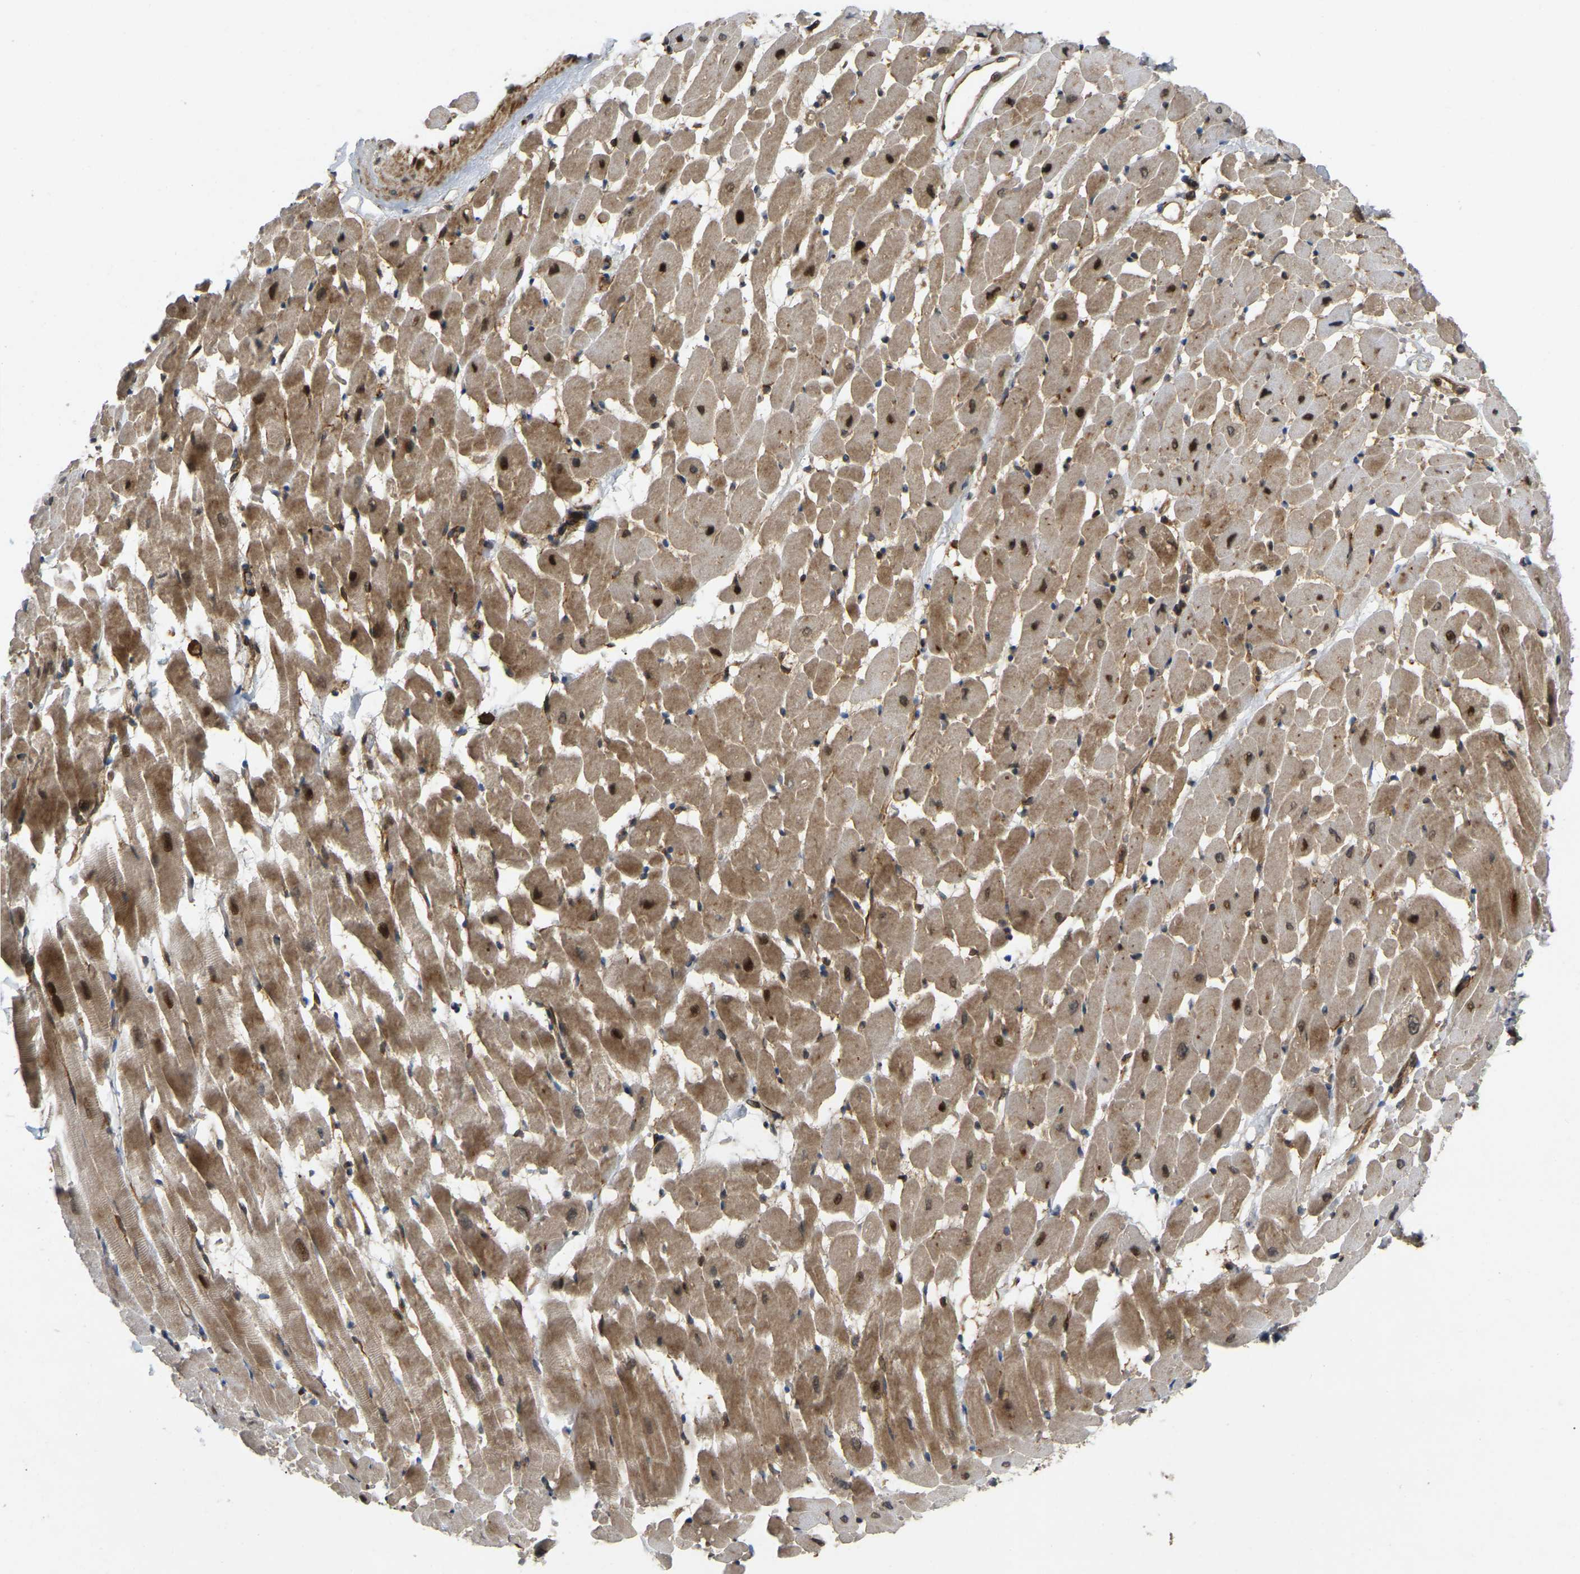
{"staining": {"intensity": "moderate", "quantity": ">75%", "location": "cytoplasmic/membranous,nuclear"}, "tissue": "heart muscle", "cell_type": "Cardiomyocytes", "image_type": "normal", "snomed": [{"axis": "morphology", "description": "Normal tissue, NOS"}, {"axis": "topography", "description": "Heart"}], "caption": "High-power microscopy captured an IHC photomicrograph of benign heart muscle, revealing moderate cytoplasmic/membranous,nuclear staining in approximately >75% of cardiomyocytes.", "gene": "KIAA1549", "patient": {"sex": "male", "age": 45}}